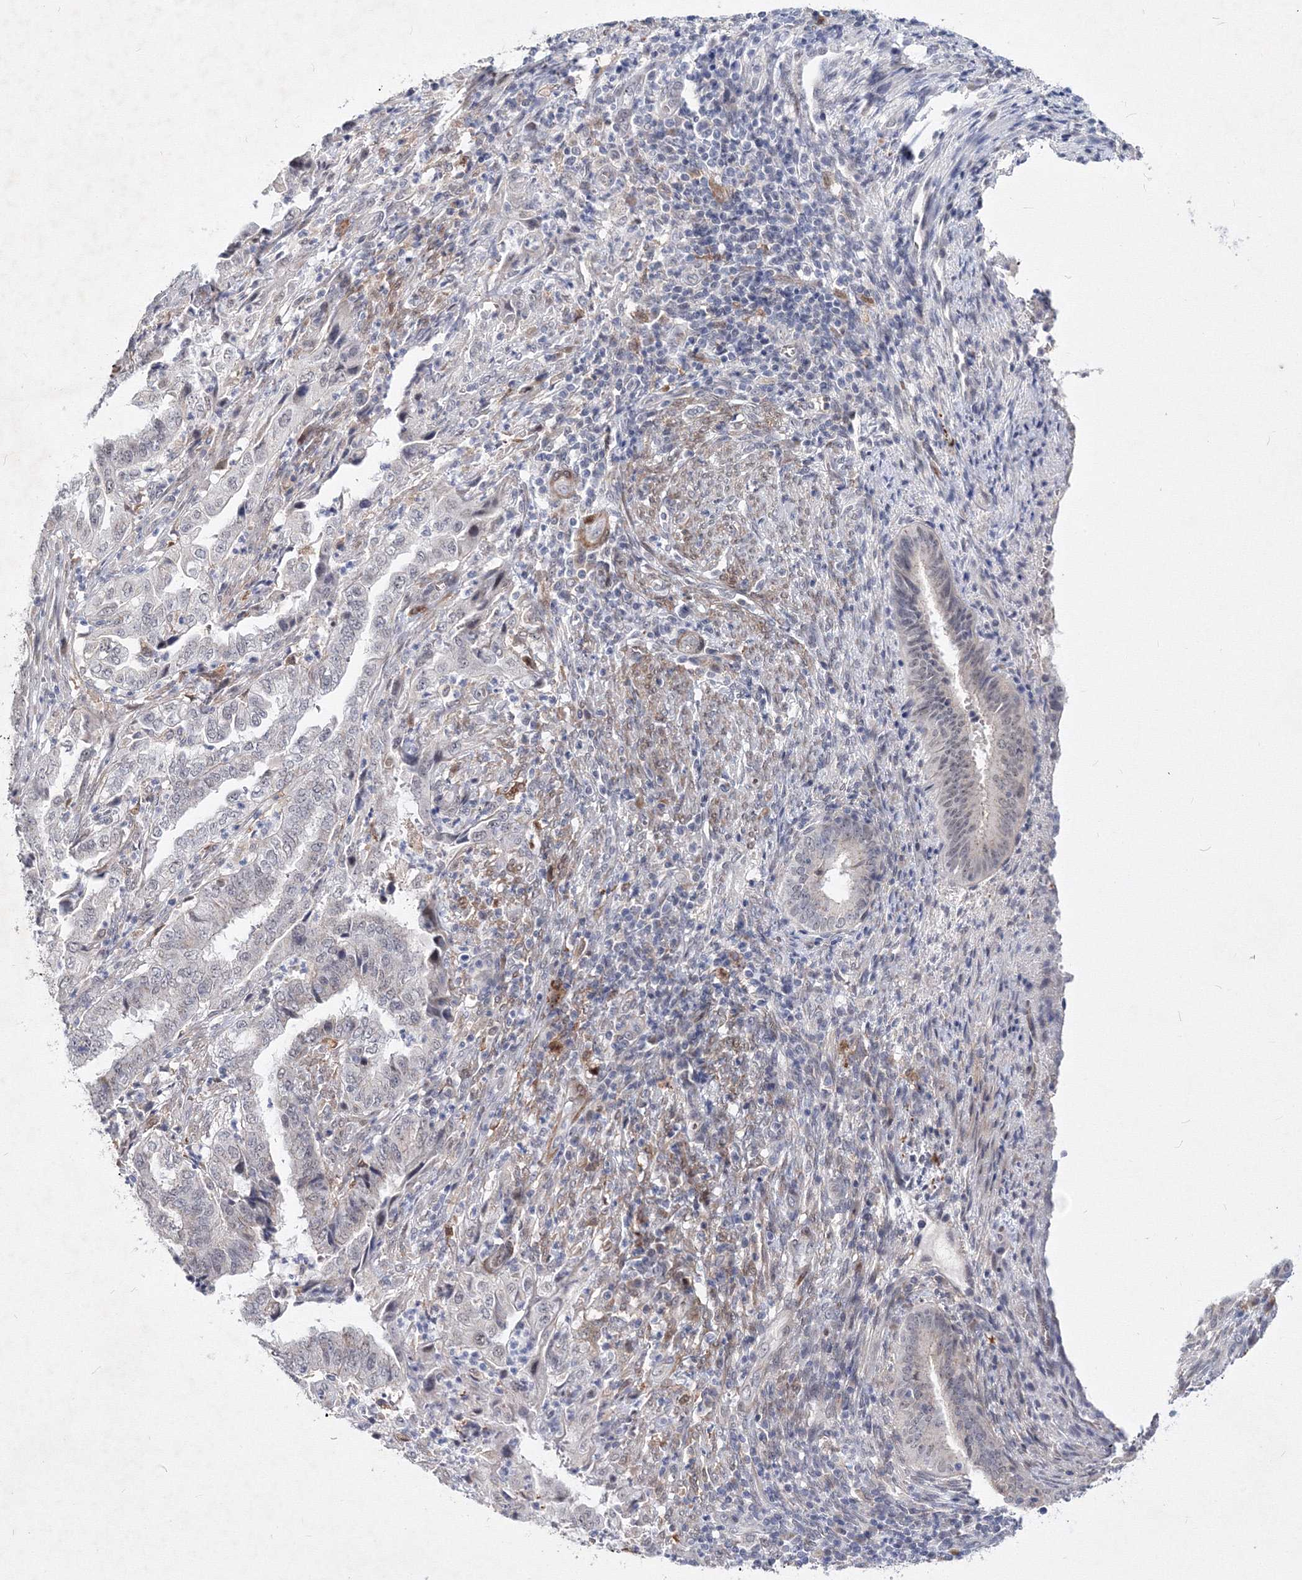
{"staining": {"intensity": "negative", "quantity": "none", "location": "none"}, "tissue": "endometrial cancer", "cell_type": "Tumor cells", "image_type": "cancer", "snomed": [{"axis": "morphology", "description": "Adenocarcinoma, NOS"}, {"axis": "topography", "description": "Endometrium"}], "caption": "There is no significant expression in tumor cells of endometrial cancer (adenocarcinoma).", "gene": "C11orf52", "patient": {"sex": "female", "age": 51}}